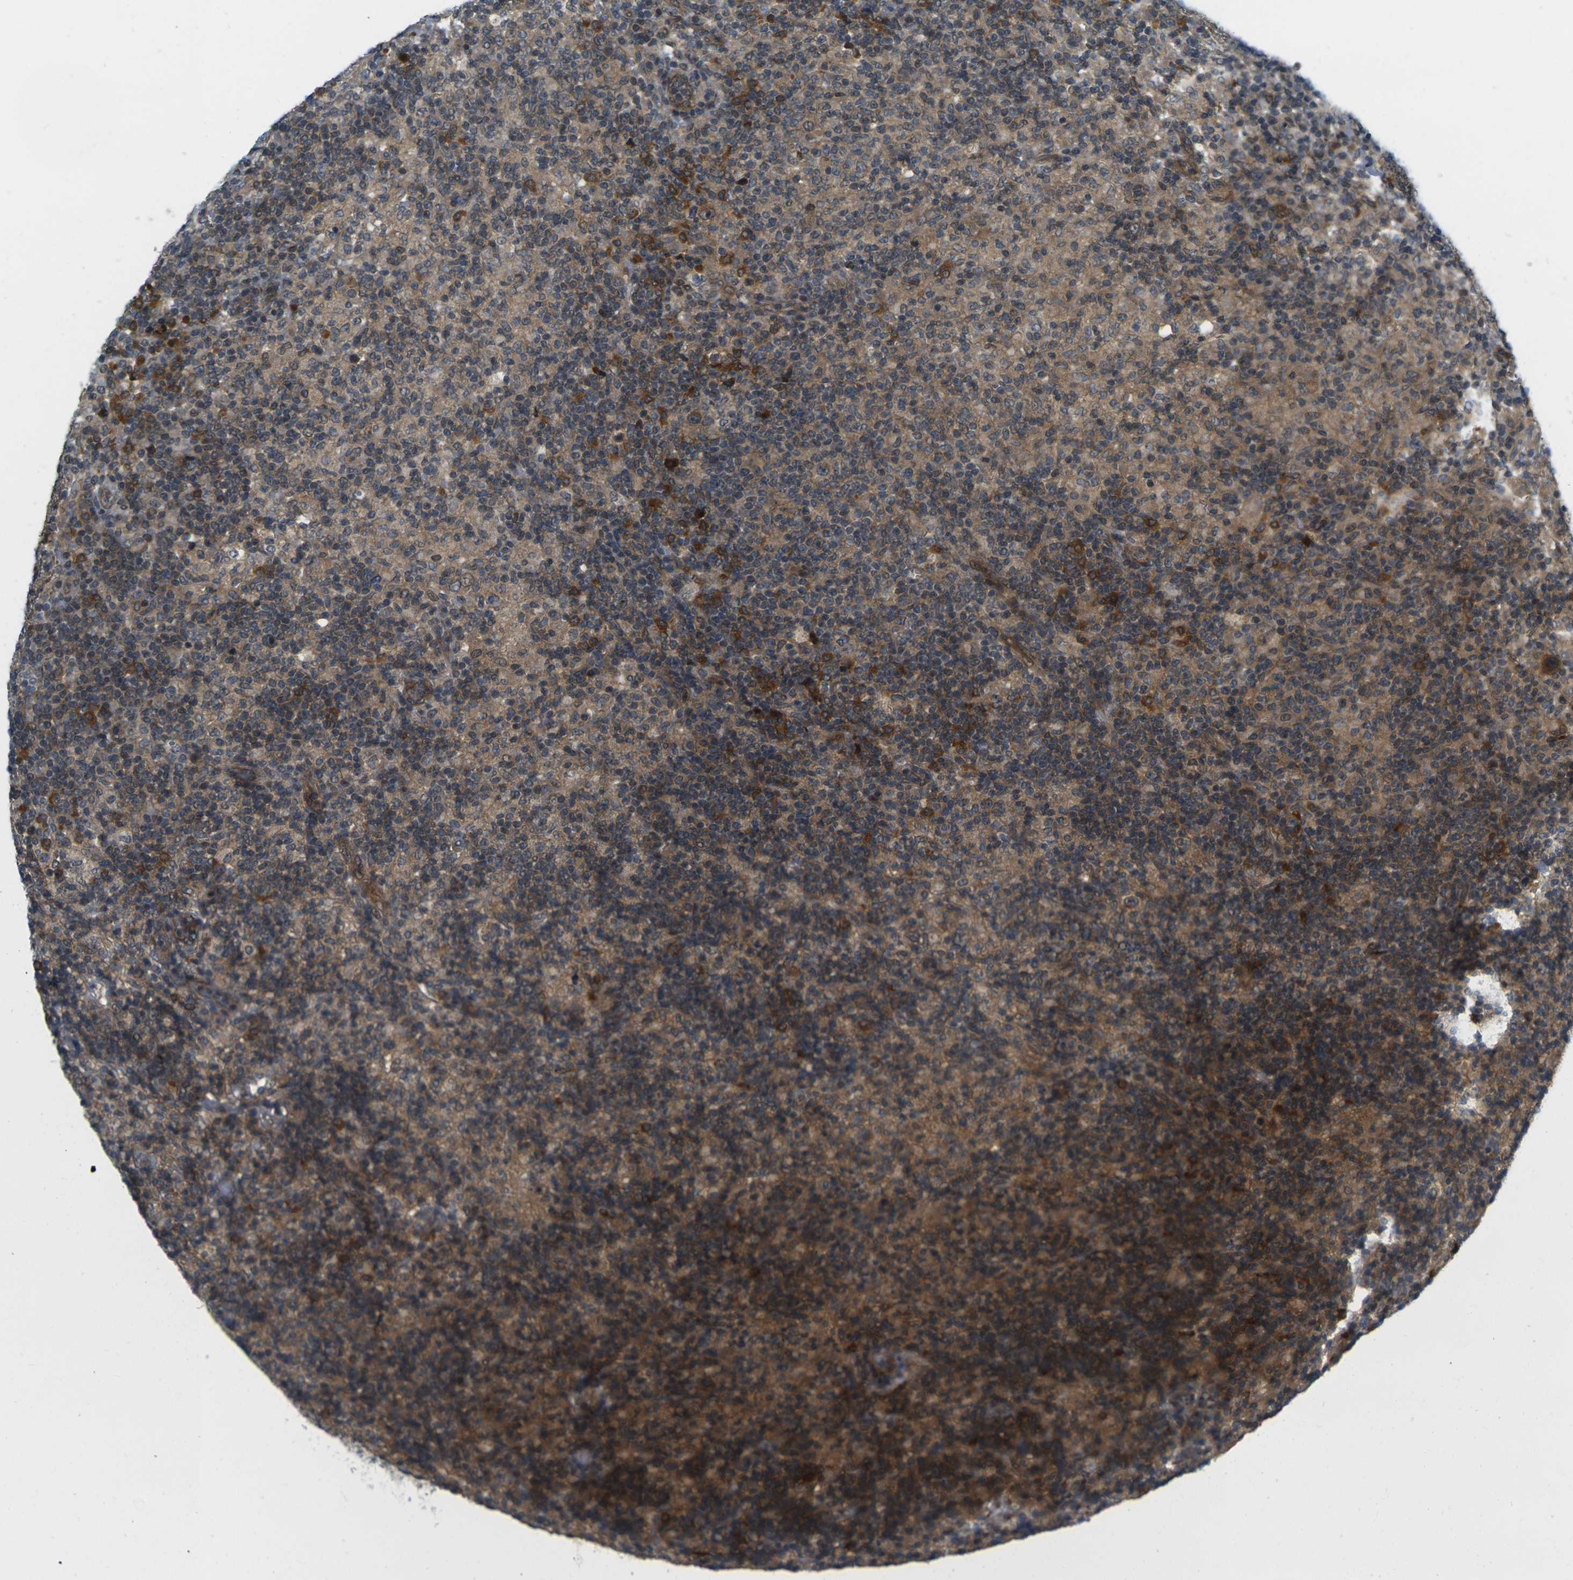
{"staining": {"intensity": "moderate", "quantity": ">75%", "location": "cytoplasmic/membranous"}, "tissue": "lymphoma", "cell_type": "Tumor cells", "image_type": "cancer", "snomed": [{"axis": "morphology", "description": "Hodgkin's disease, NOS"}, {"axis": "topography", "description": "Lymph node"}], "caption": "Hodgkin's disease tissue reveals moderate cytoplasmic/membranous staining in approximately >75% of tumor cells", "gene": "KCTD10", "patient": {"sex": "male", "age": 70}}